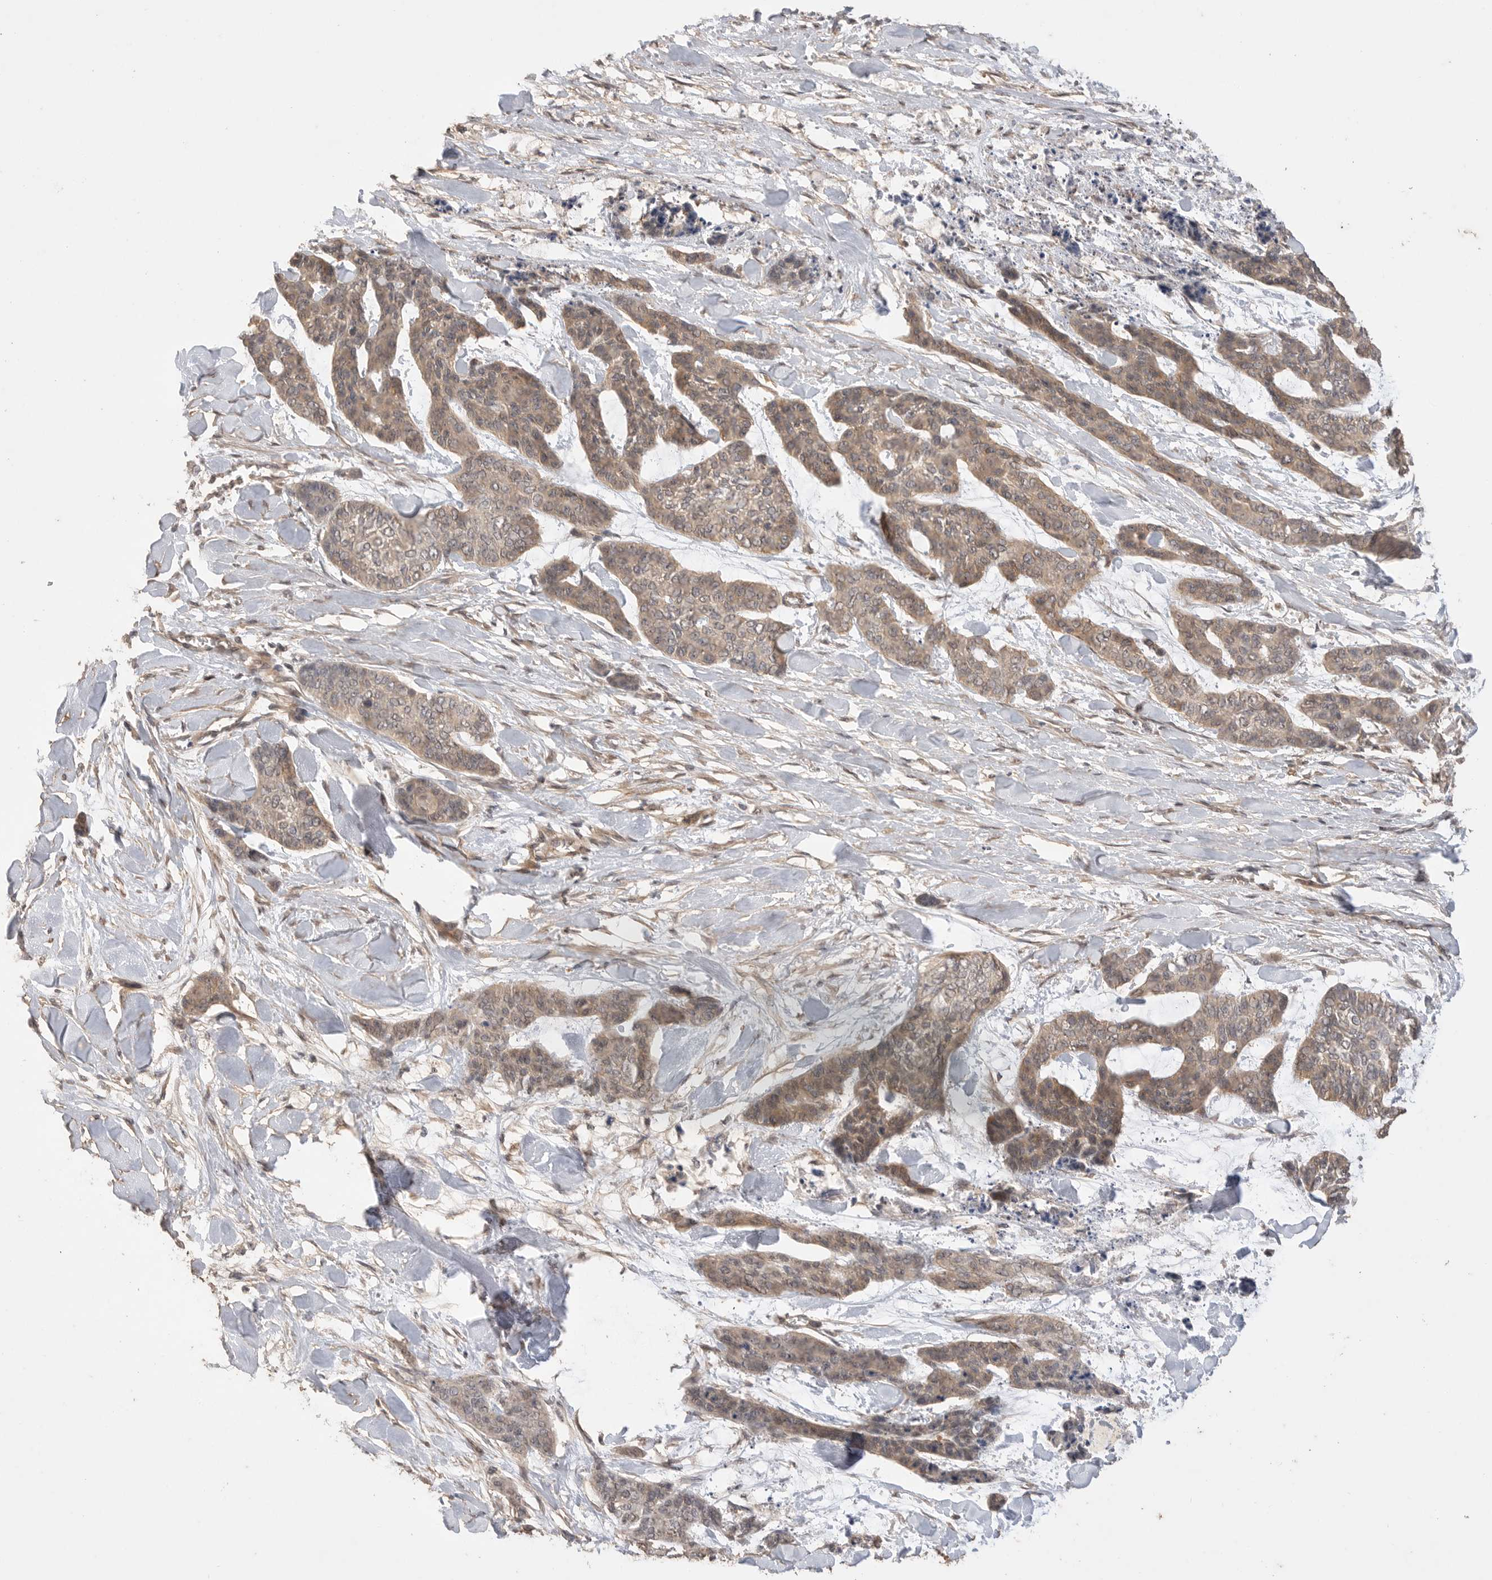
{"staining": {"intensity": "moderate", "quantity": ">75%", "location": "cytoplasmic/membranous"}, "tissue": "skin cancer", "cell_type": "Tumor cells", "image_type": "cancer", "snomed": [{"axis": "morphology", "description": "Basal cell carcinoma"}, {"axis": "topography", "description": "Skin"}], "caption": "Brown immunohistochemical staining in skin basal cell carcinoma demonstrates moderate cytoplasmic/membranous expression in about >75% of tumor cells.", "gene": "MAP2K1", "patient": {"sex": "female", "age": 64}}